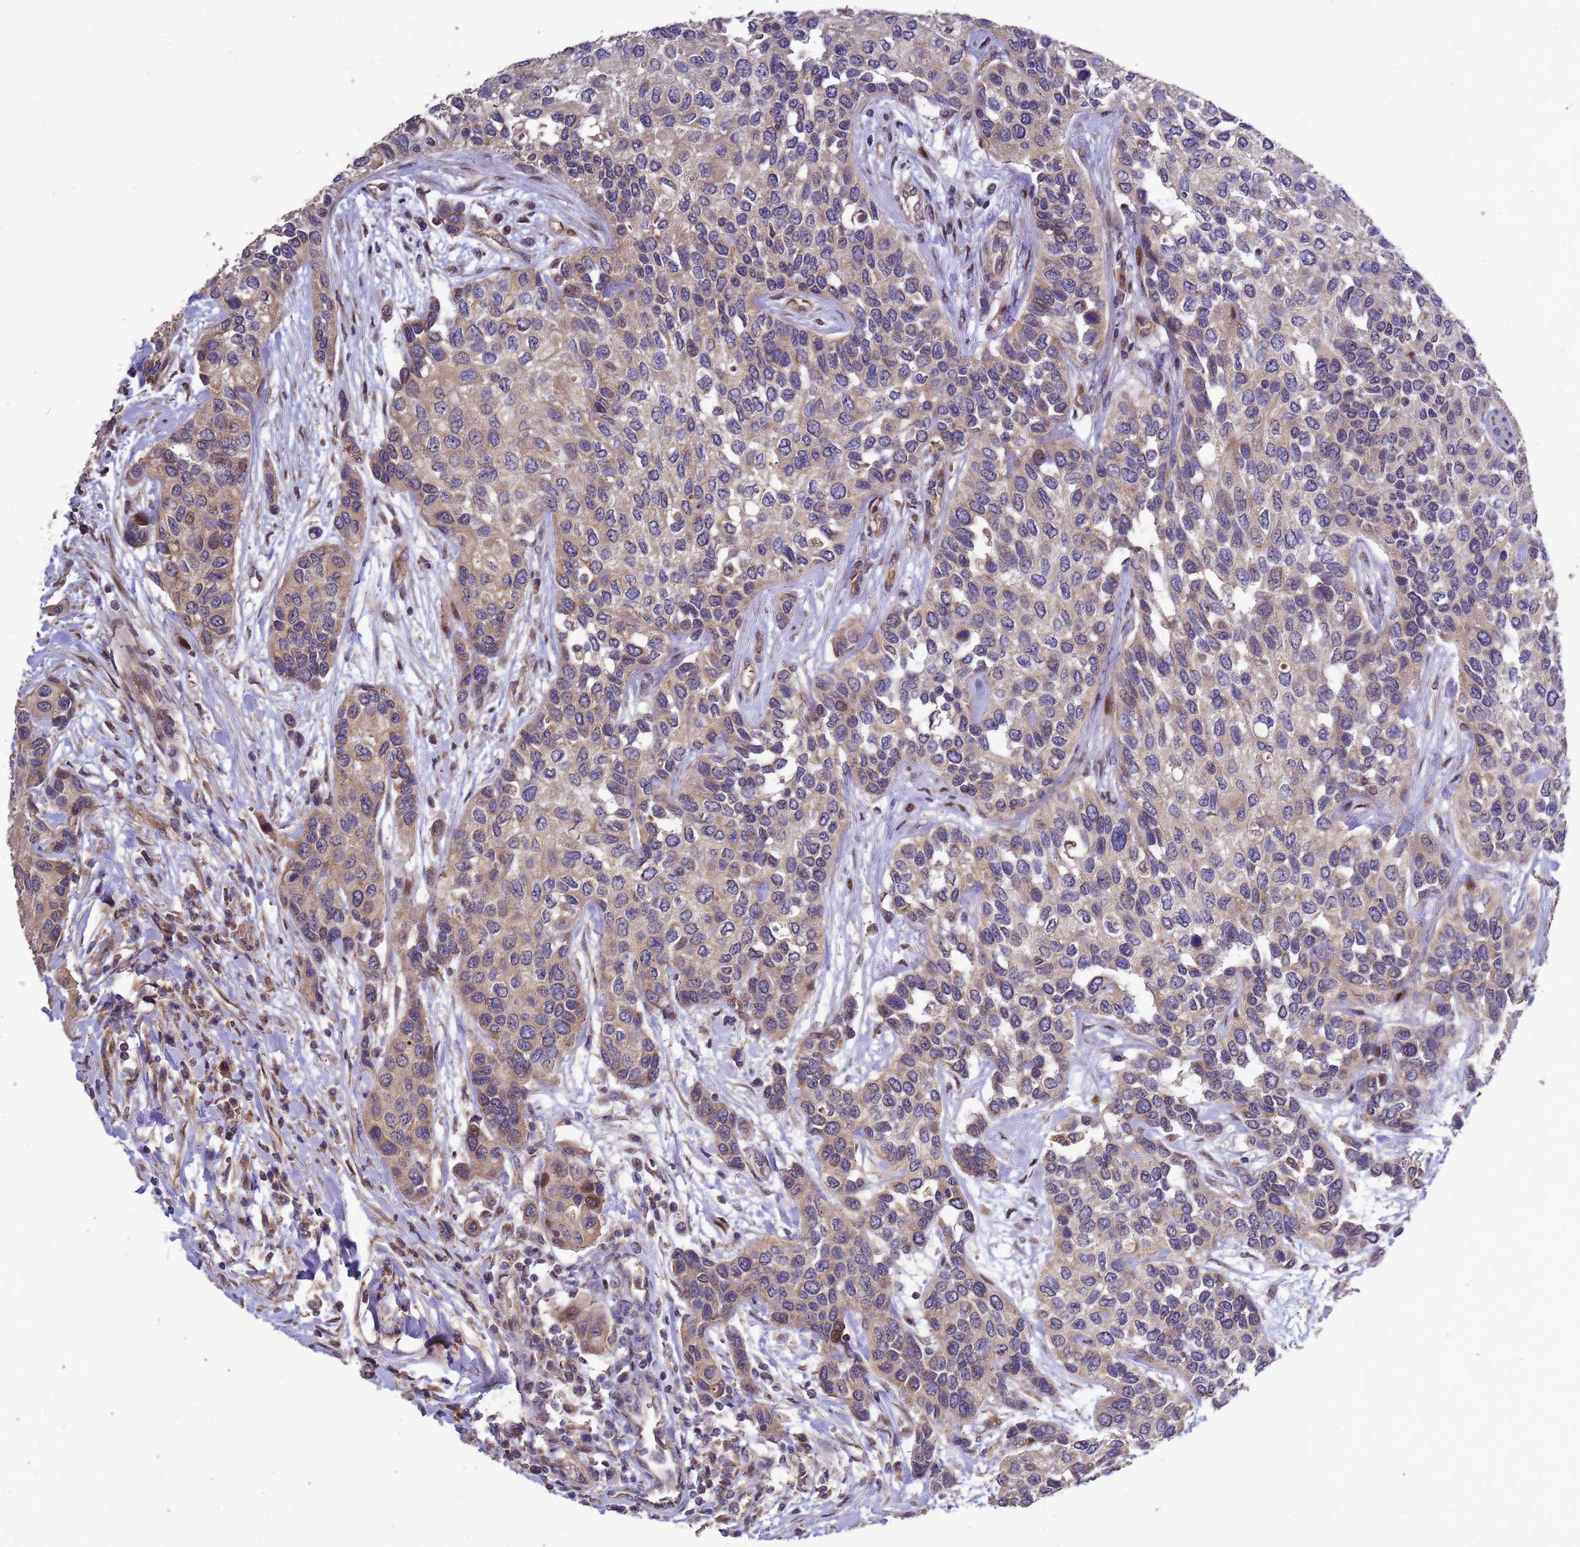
{"staining": {"intensity": "moderate", "quantity": "25%-75%", "location": "cytoplasmic/membranous"}, "tissue": "urothelial cancer", "cell_type": "Tumor cells", "image_type": "cancer", "snomed": [{"axis": "morphology", "description": "Normal tissue, NOS"}, {"axis": "morphology", "description": "Urothelial carcinoma, High grade"}, {"axis": "topography", "description": "Vascular tissue"}, {"axis": "topography", "description": "Urinary bladder"}], "caption": "An image of human urothelial carcinoma (high-grade) stained for a protein exhibits moderate cytoplasmic/membranous brown staining in tumor cells.", "gene": "RSPRY1", "patient": {"sex": "female", "age": 56}}